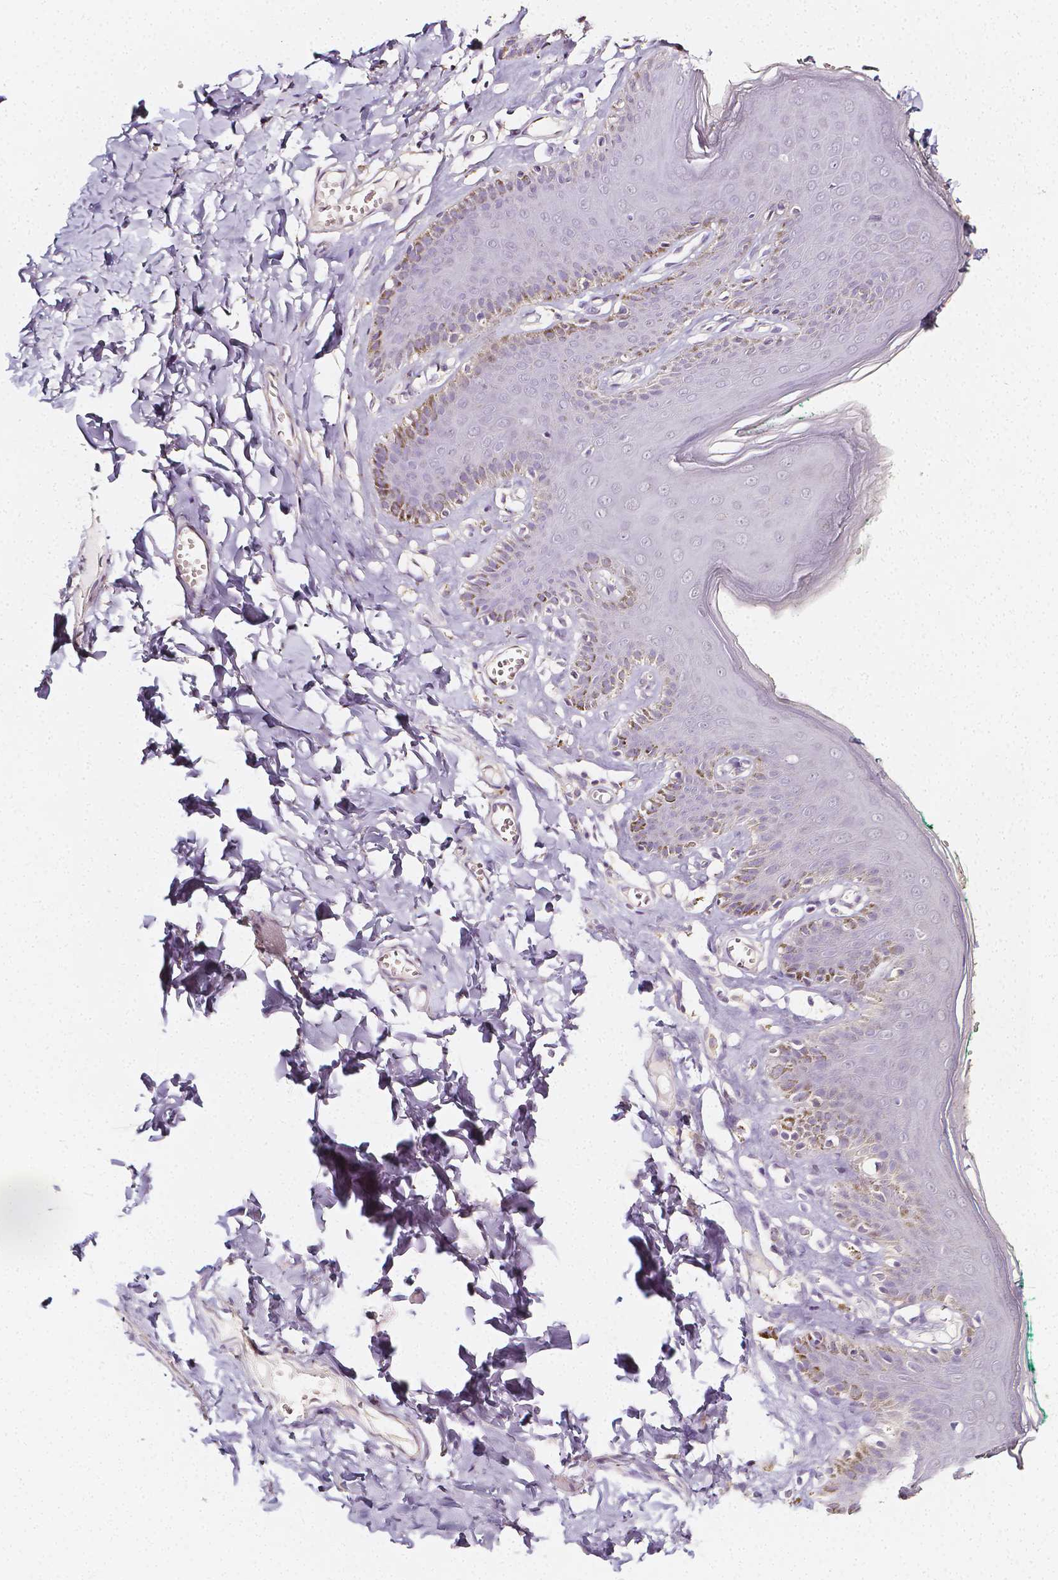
{"staining": {"intensity": "moderate", "quantity": "<25%", "location": "cytoplasmic/membranous"}, "tissue": "skin", "cell_type": "Epidermal cells", "image_type": "normal", "snomed": [{"axis": "morphology", "description": "Normal tissue, NOS"}, {"axis": "topography", "description": "Vulva"}, {"axis": "topography", "description": "Peripheral nerve tissue"}], "caption": "A brown stain shows moderate cytoplasmic/membranous positivity of a protein in epidermal cells of normal human skin. (DAB IHC with brightfield microscopy, high magnification).", "gene": "THY1", "patient": {"sex": "female", "age": 66}}